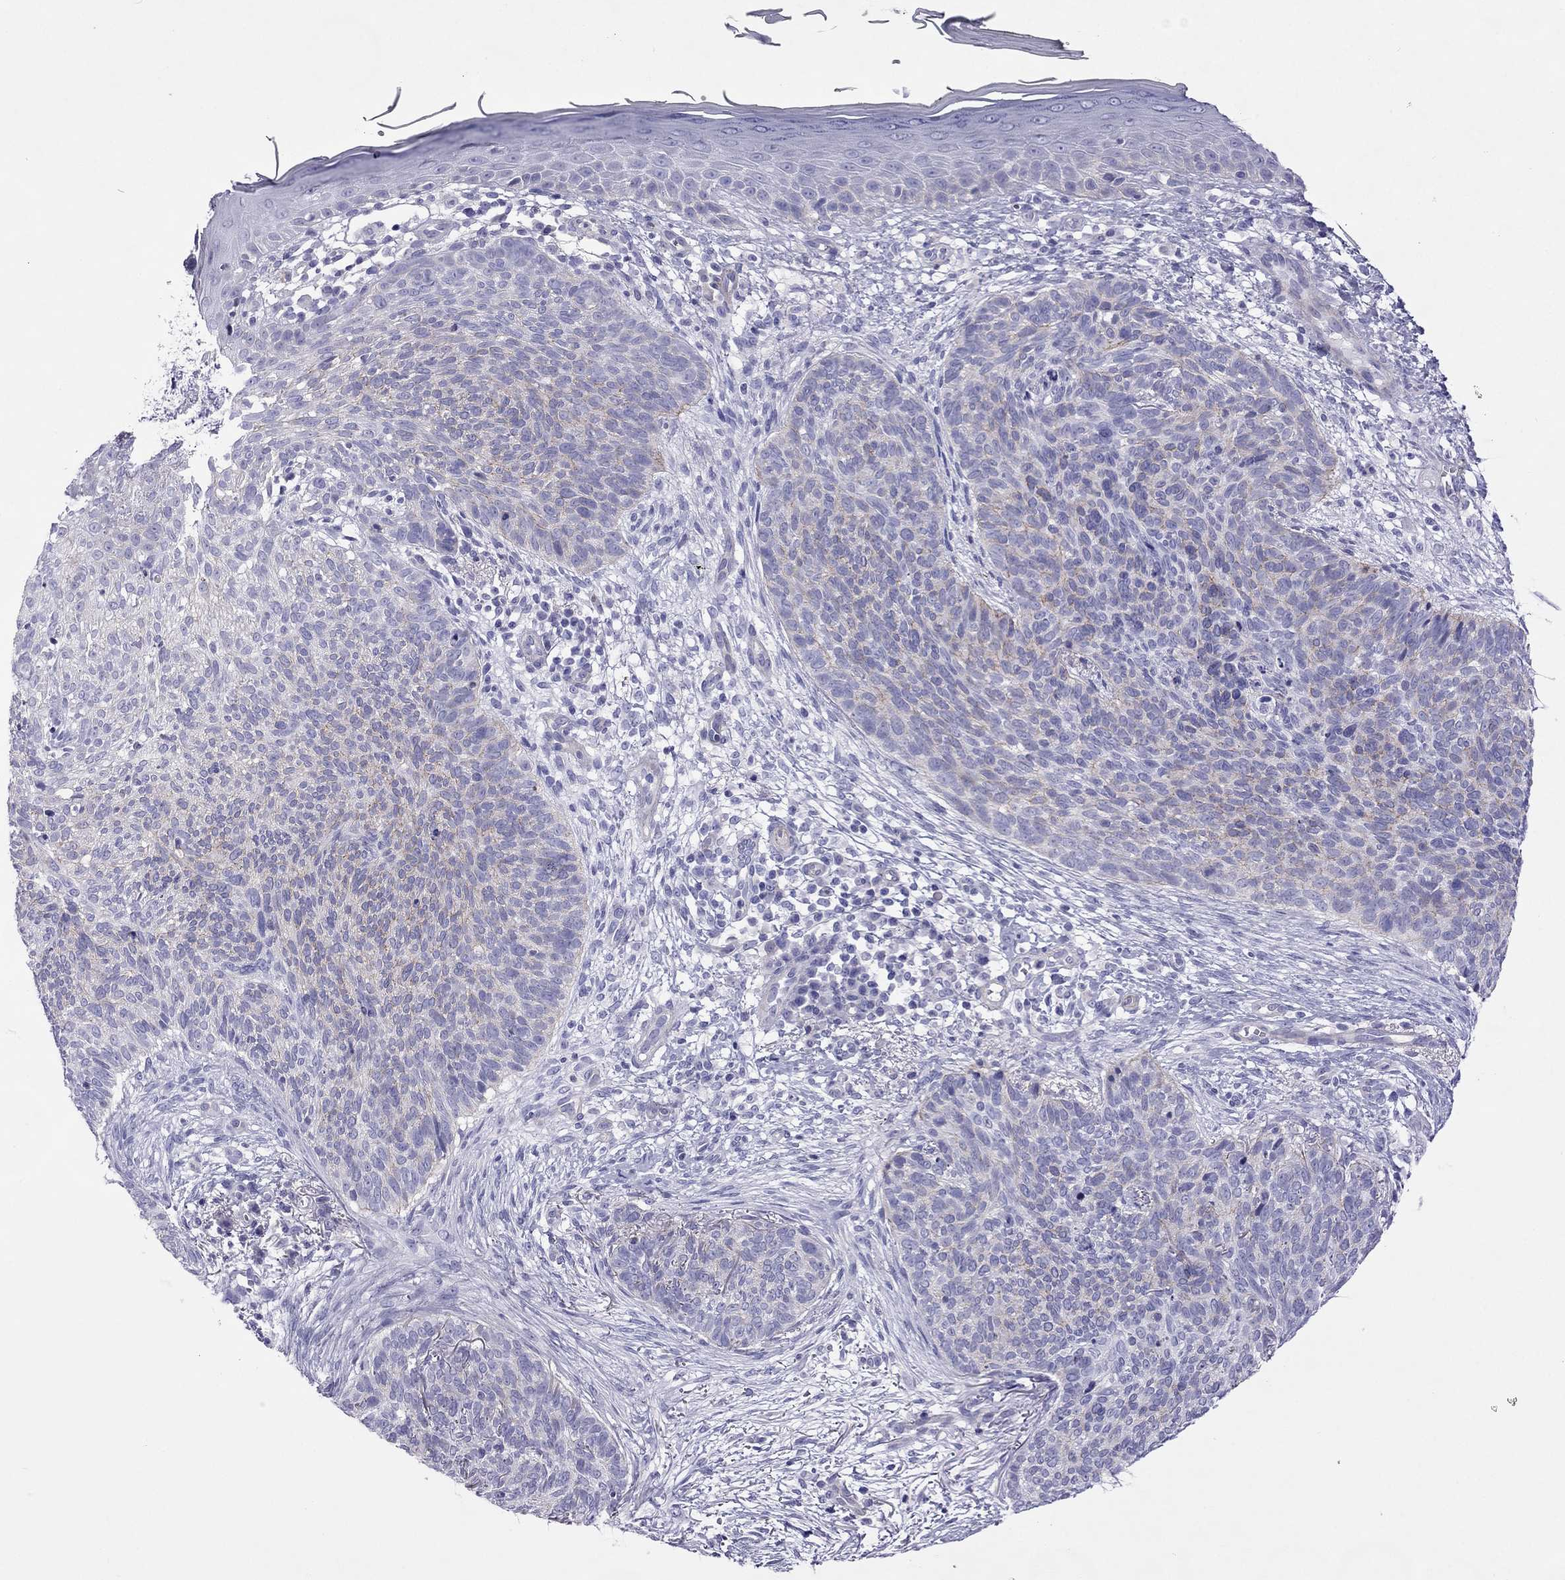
{"staining": {"intensity": "weak", "quantity": "<25%", "location": "cytoplasmic/membranous"}, "tissue": "skin cancer", "cell_type": "Tumor cells", "image_type": "cancer", "snomed": [{"axis": "morphology", "description": "Basal cell carcinoma"}, {"axis": "topography", "description": "Skin"}], "caption": "High magnification brightfield microscopy of skin basal cell carcinoma stained with DAB (brown) and counterstained with hematoxylin (blue): tumor cells show no significant staining.", "gene": "MYL11", "patient": {"sex": "male", "age": 64}}